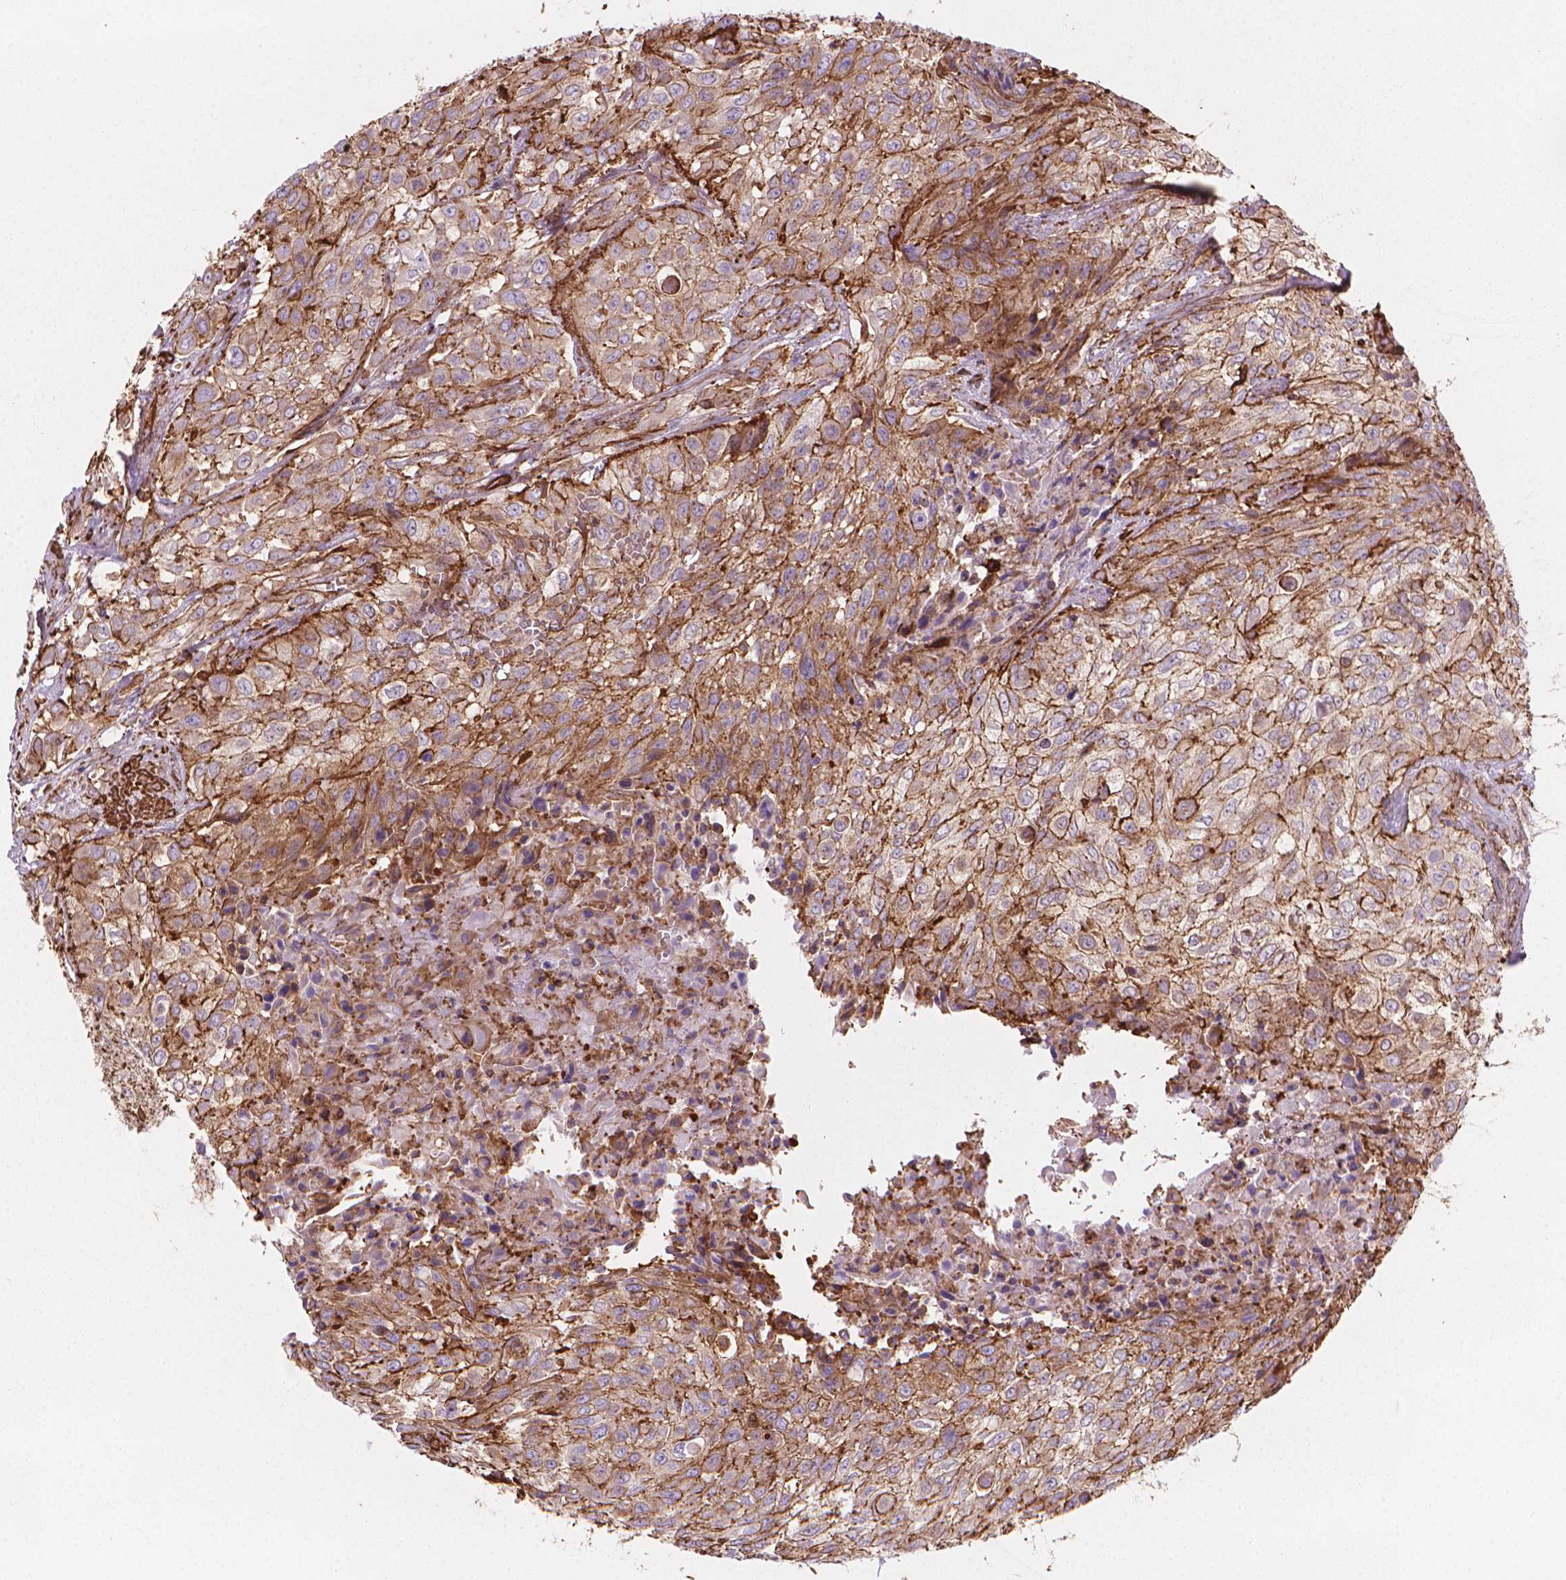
{"staining": {"intensity": "moderate", "quantity": ">75%", "location": "cytoplasmic/membranous"}, "tissue": "urothelial cancer", "cell_type": "Tumor cells", "image_type": "cancer", "snomed": [{"axis": "morphology", "description": "Urothelial carcinoma, High grade"}, {"axis": "topography", "description": "Urinary bladder"}], "caption": "A high-resolution micrograph shows immunohistochemistry staining of urothelial carcinoma (high-grade), which displays moderate cytoplasmic/membranous positivity in about >75% of tumor cells. The staining is performed using DAB brown chromogen to label protein expression. The nuclei are counter-stained blue using hematoxylin.", "gene": "PATJ", "patient": {"sex": "male", "age": 57}}